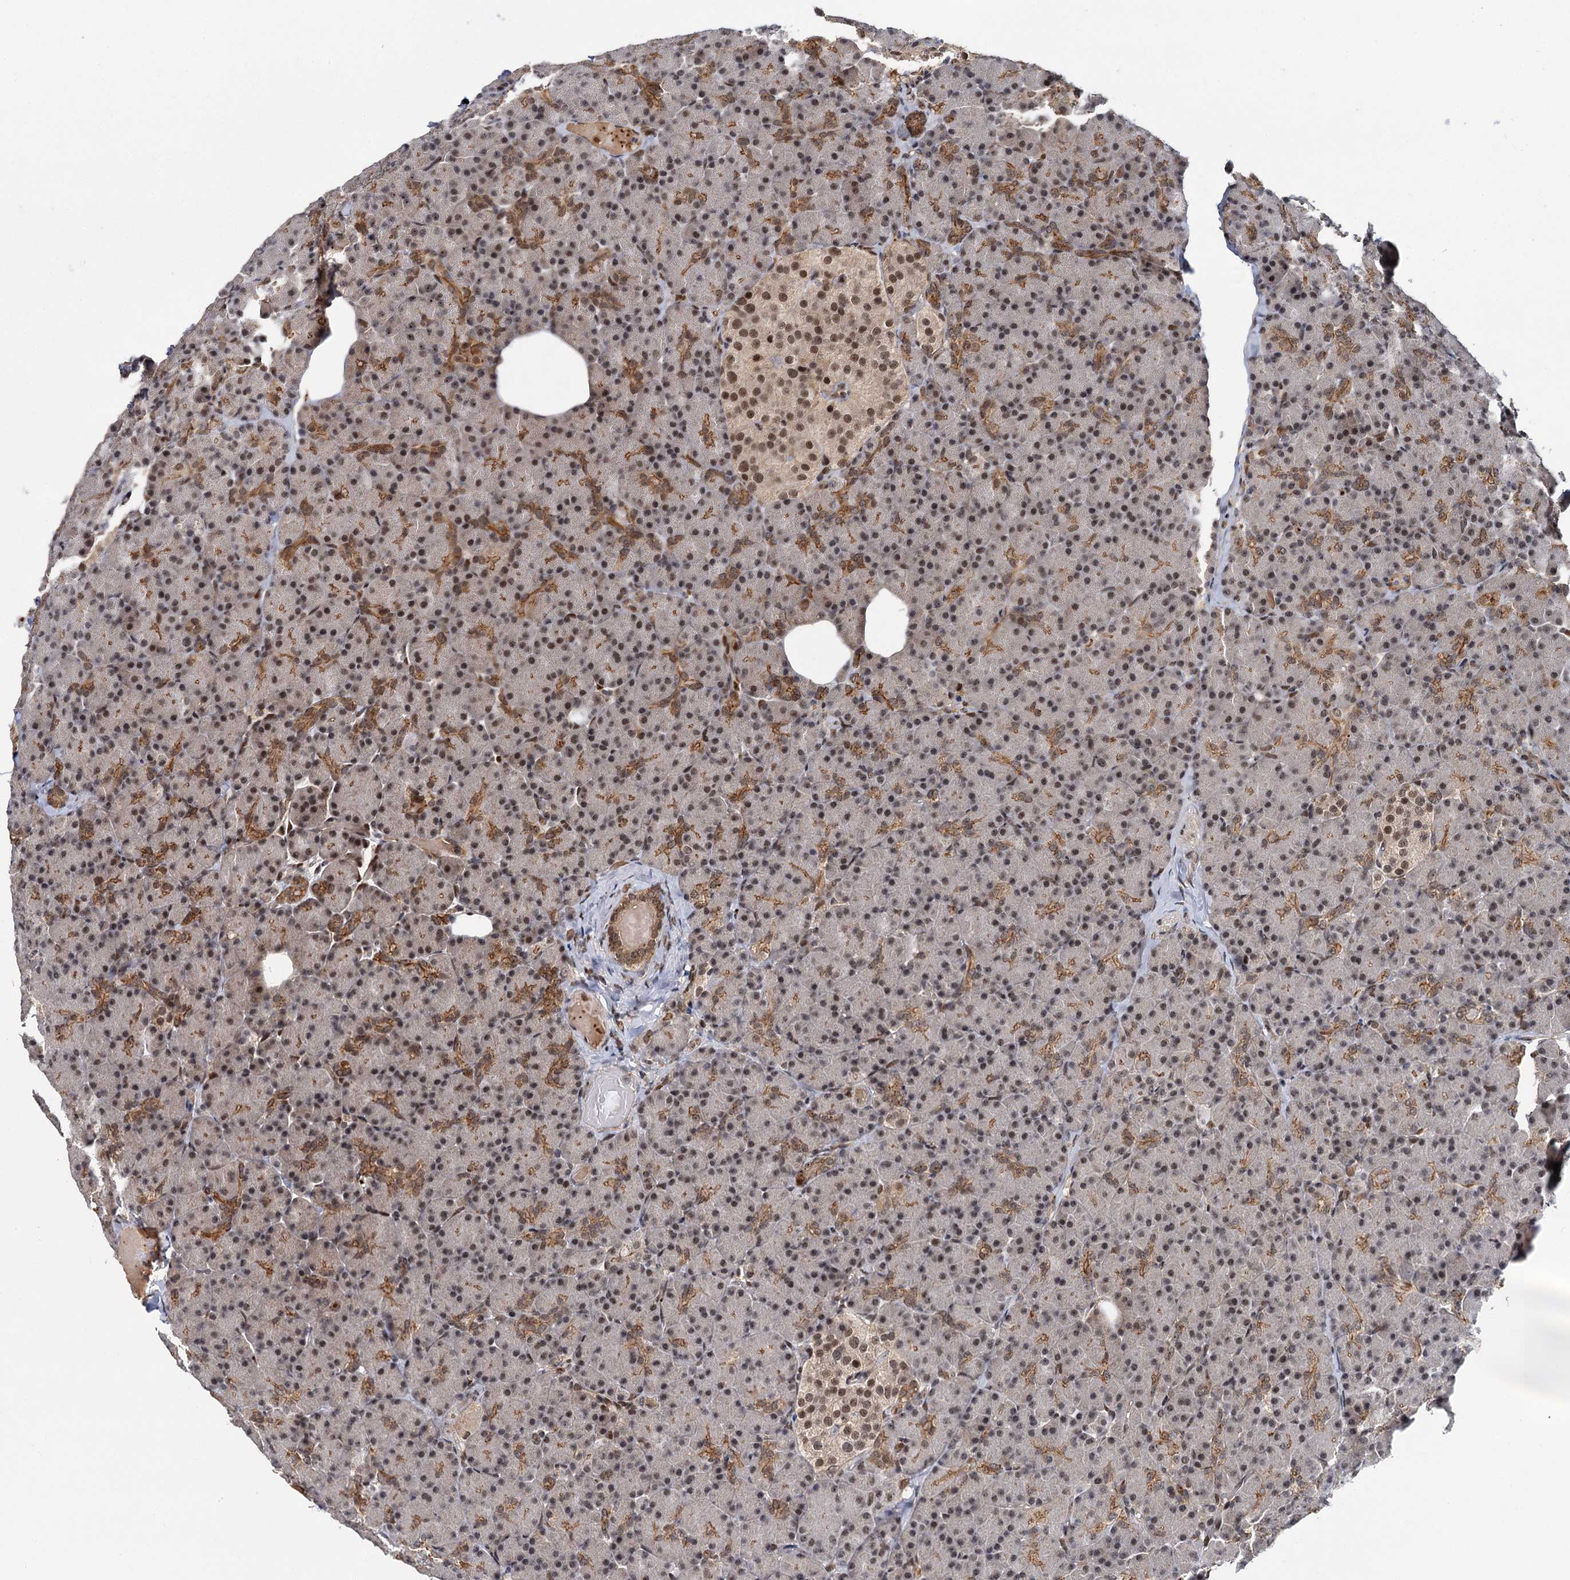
{"staining": {"intensity": "strong", "quantity": "25%-75%", "location": "cytoplasmic/membranous,nuclear"}, "tissue": "pancreas", "cell_type": "Exocrine glandular cells", "image_type": "normal", "snomed": [{"axis": "morphology", "description": "Normal tissue, NOS"}, {"axis": "topography", "description": "Pancreas"}], "caption": "Pancreas was stained to show a protein in brown. There is high levels of strong cytoplasmic/membranous,nuclear expression in approximately 25%-75% of exocrine glandular cells.", "gene": "MBD6", "patient": {"sex": "female", "age": 43}}